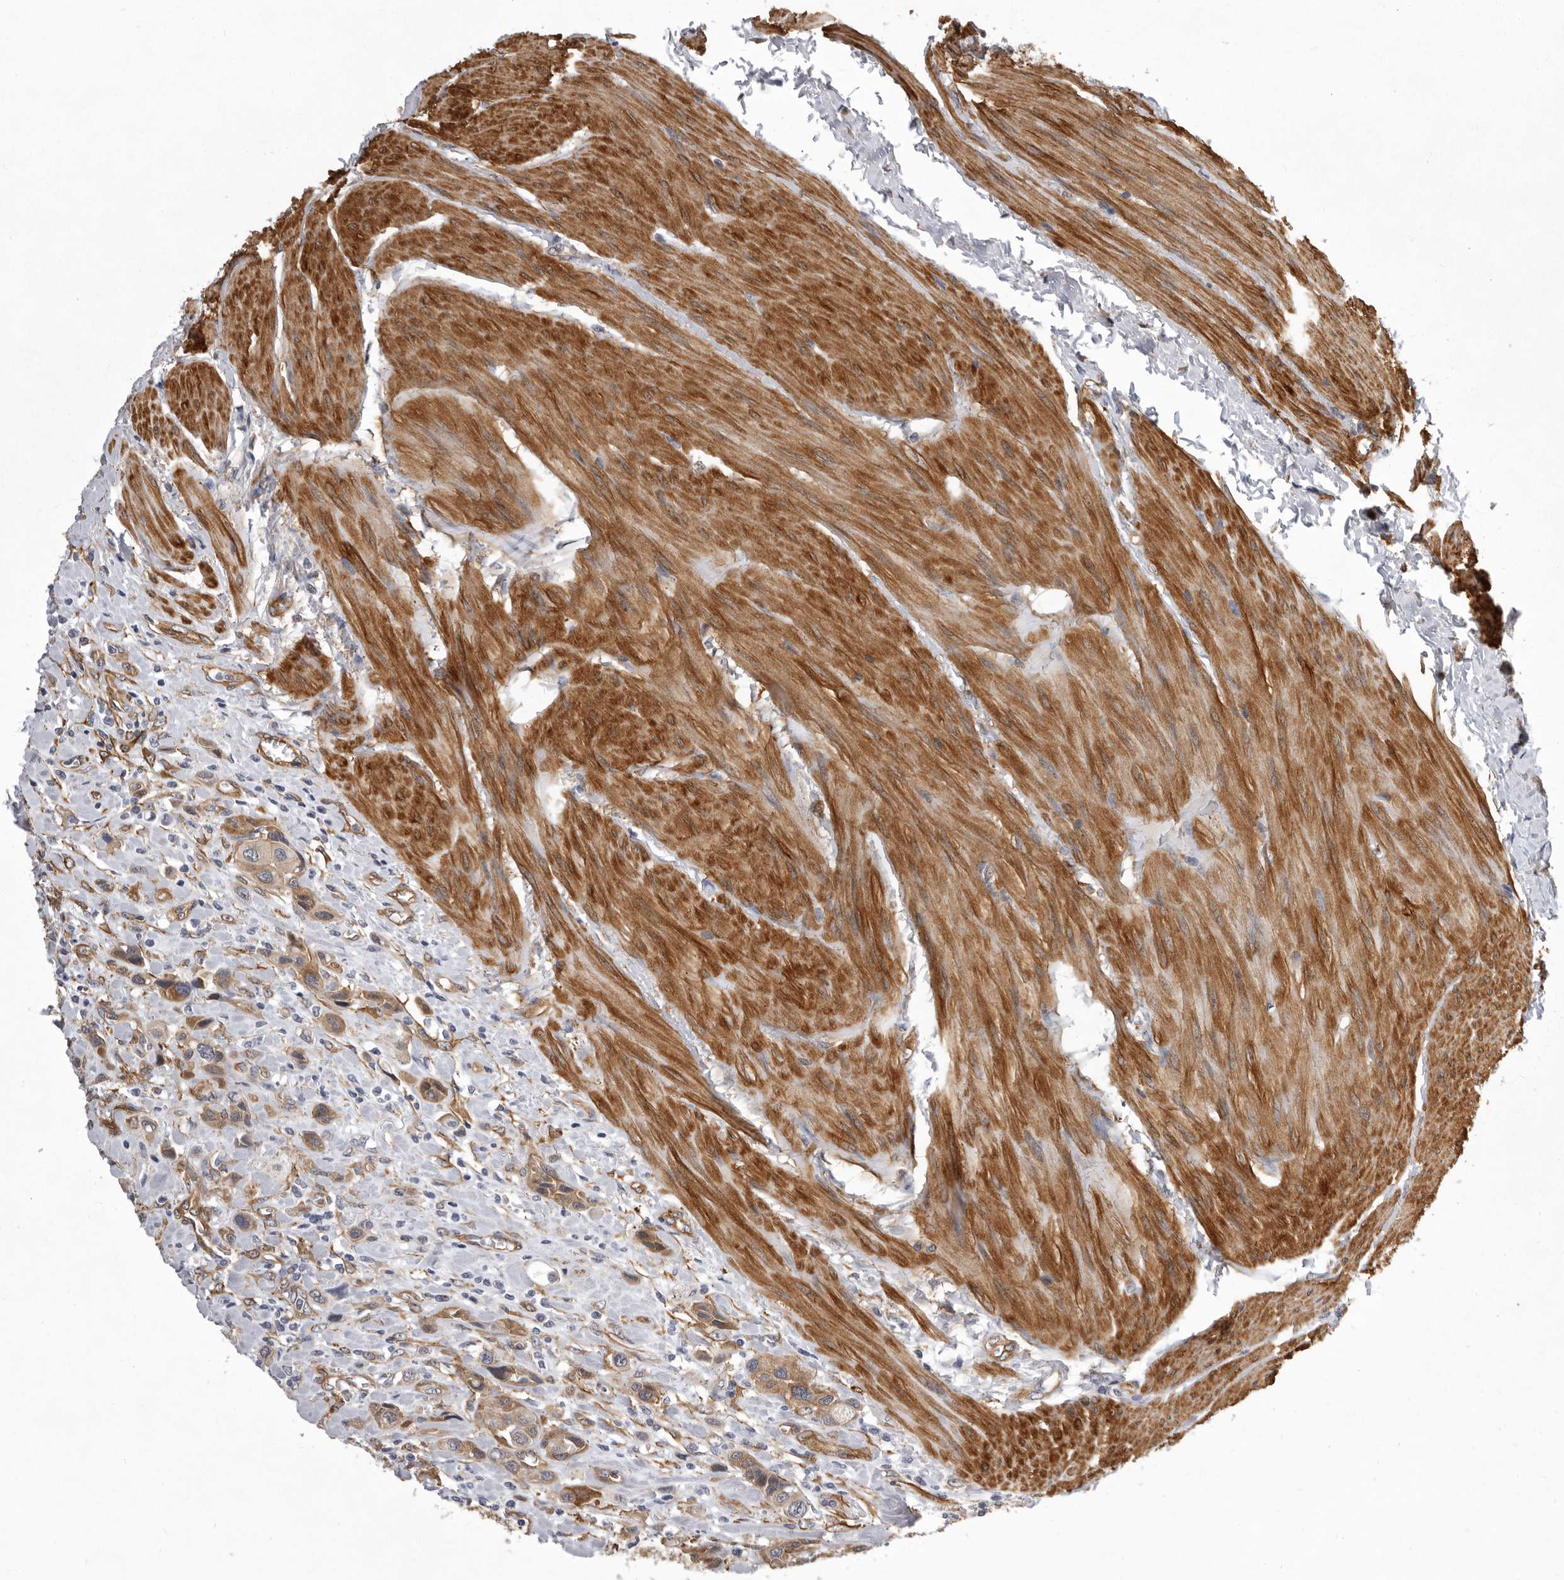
{"staining": {"intensity": "moderate", "quantity": ">75%", "location": "cytoplasmic/membranous"}, "tissue": "urothelial cancer", "cell_type": "Tumor cells", "image_type": "cancer", "snomed": [{"axis": "morphology", "description": "Urothelial carcinoma, High grade"}, {"axis": "topography", "description": "Urinary bladder"}], "caption": "Moderate cytoplasmic/membranous expression for a protein is appreciated in approximately >75% of tumor cells of urothelial carcinoma (high-grade) using immunohistochemistry (IHC).", "gene": "ENAH", "patient": {"sex": "male", "age": 50}}